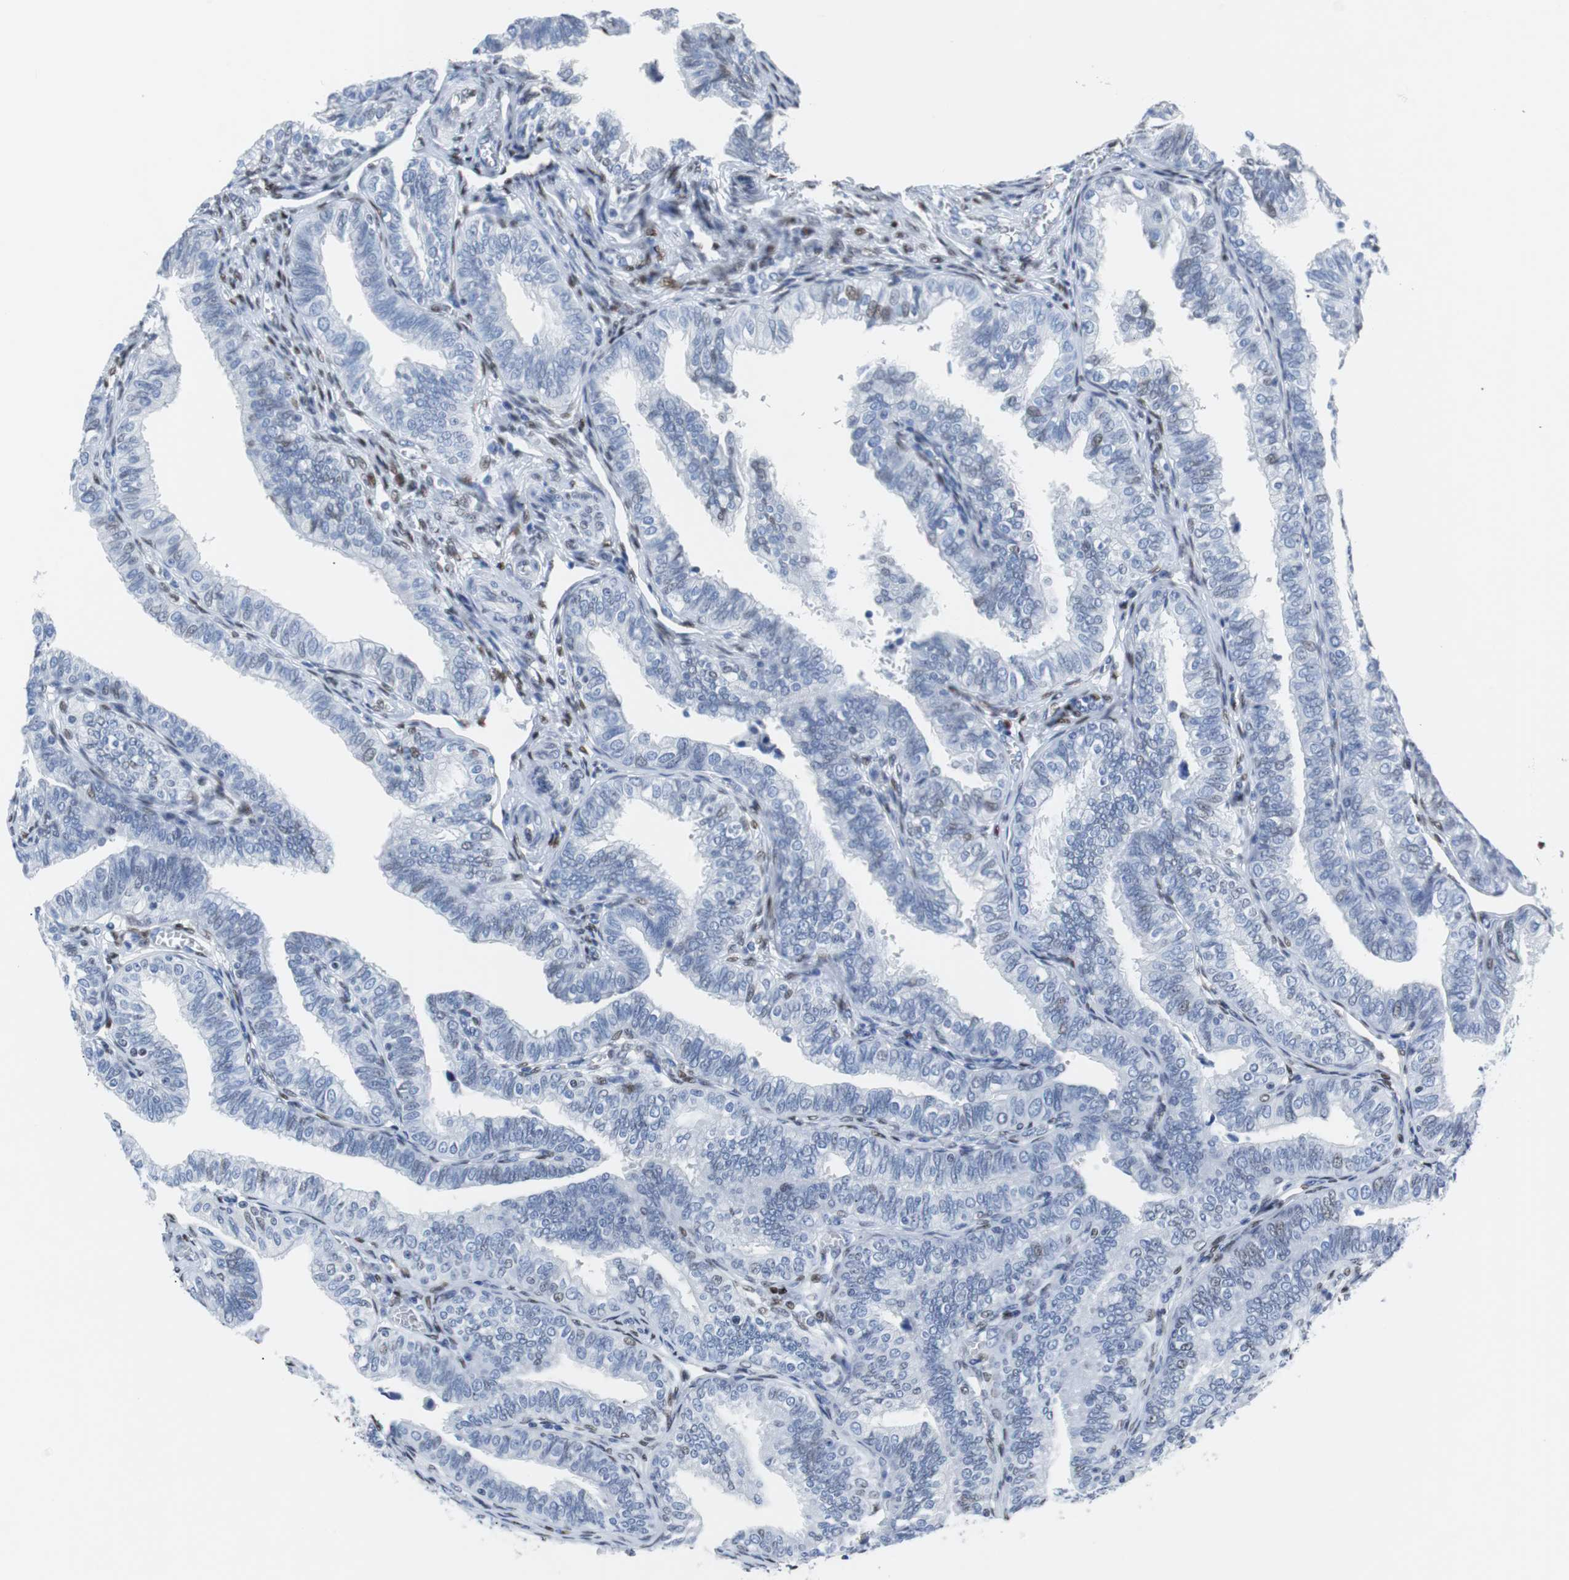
{"staining": {"intensity": "moderate", "quantity": "25%-75%", "location": "nuclear"}, "tissue": "fallopian tube", "cell_type": "Glandular cells", "image_type": "normal", "snomed": [{"axis": "morphology", "description": "Normal tissue, NOS"}, {"axis": "topography", "description": "Fallopian tube"}], "caption": "Moderate nuclear protein staining is seen in approximately 25%-75% of glandular cells in fallopian tube. (Stains: DAB (3,3'-diaminobenzidine) in brown, nuclei in blue, Microscopy: brightfield microscopy at high magnification).", "gene": "JUN", "patient": {"sex": "female", "age": 46}}